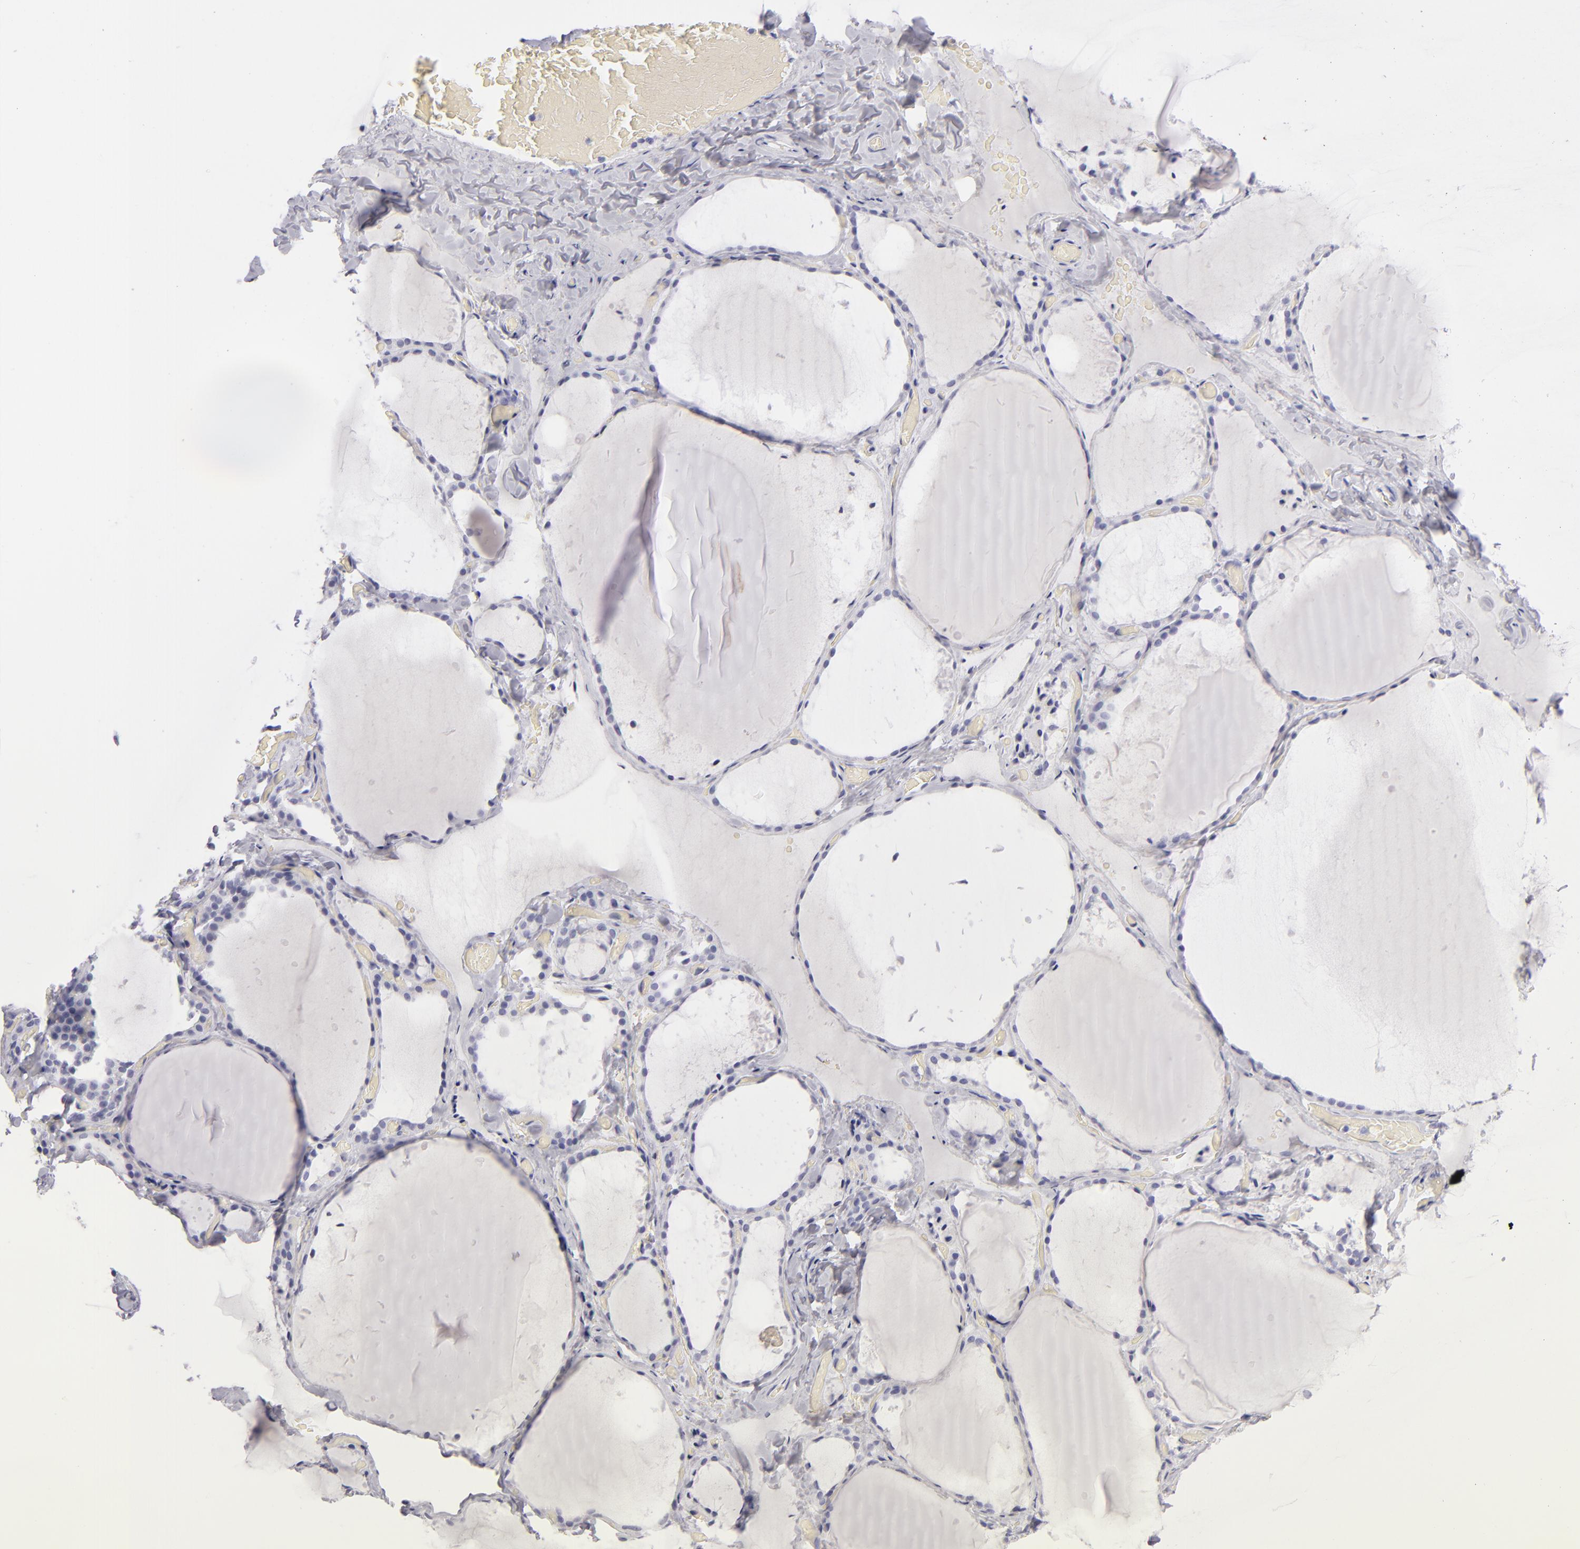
{"staining": {"intensity": "negative", "quantity": "none", "location": "none"}, "tissue": "thyroid gland", "cell_type": "Glandular cells", "image_type": "normal", "snomed": [{"axis": "morphology", "description": "Normal tissue, NOS"}, {"axis": "topography", "description": "Thyroid gland"}], "caption": "This is an IHC image of normal thyroid gland. There is no positivity in glandular cells.", "gene": "VIL1", "patient": {"sex": "female", "age": 22}}